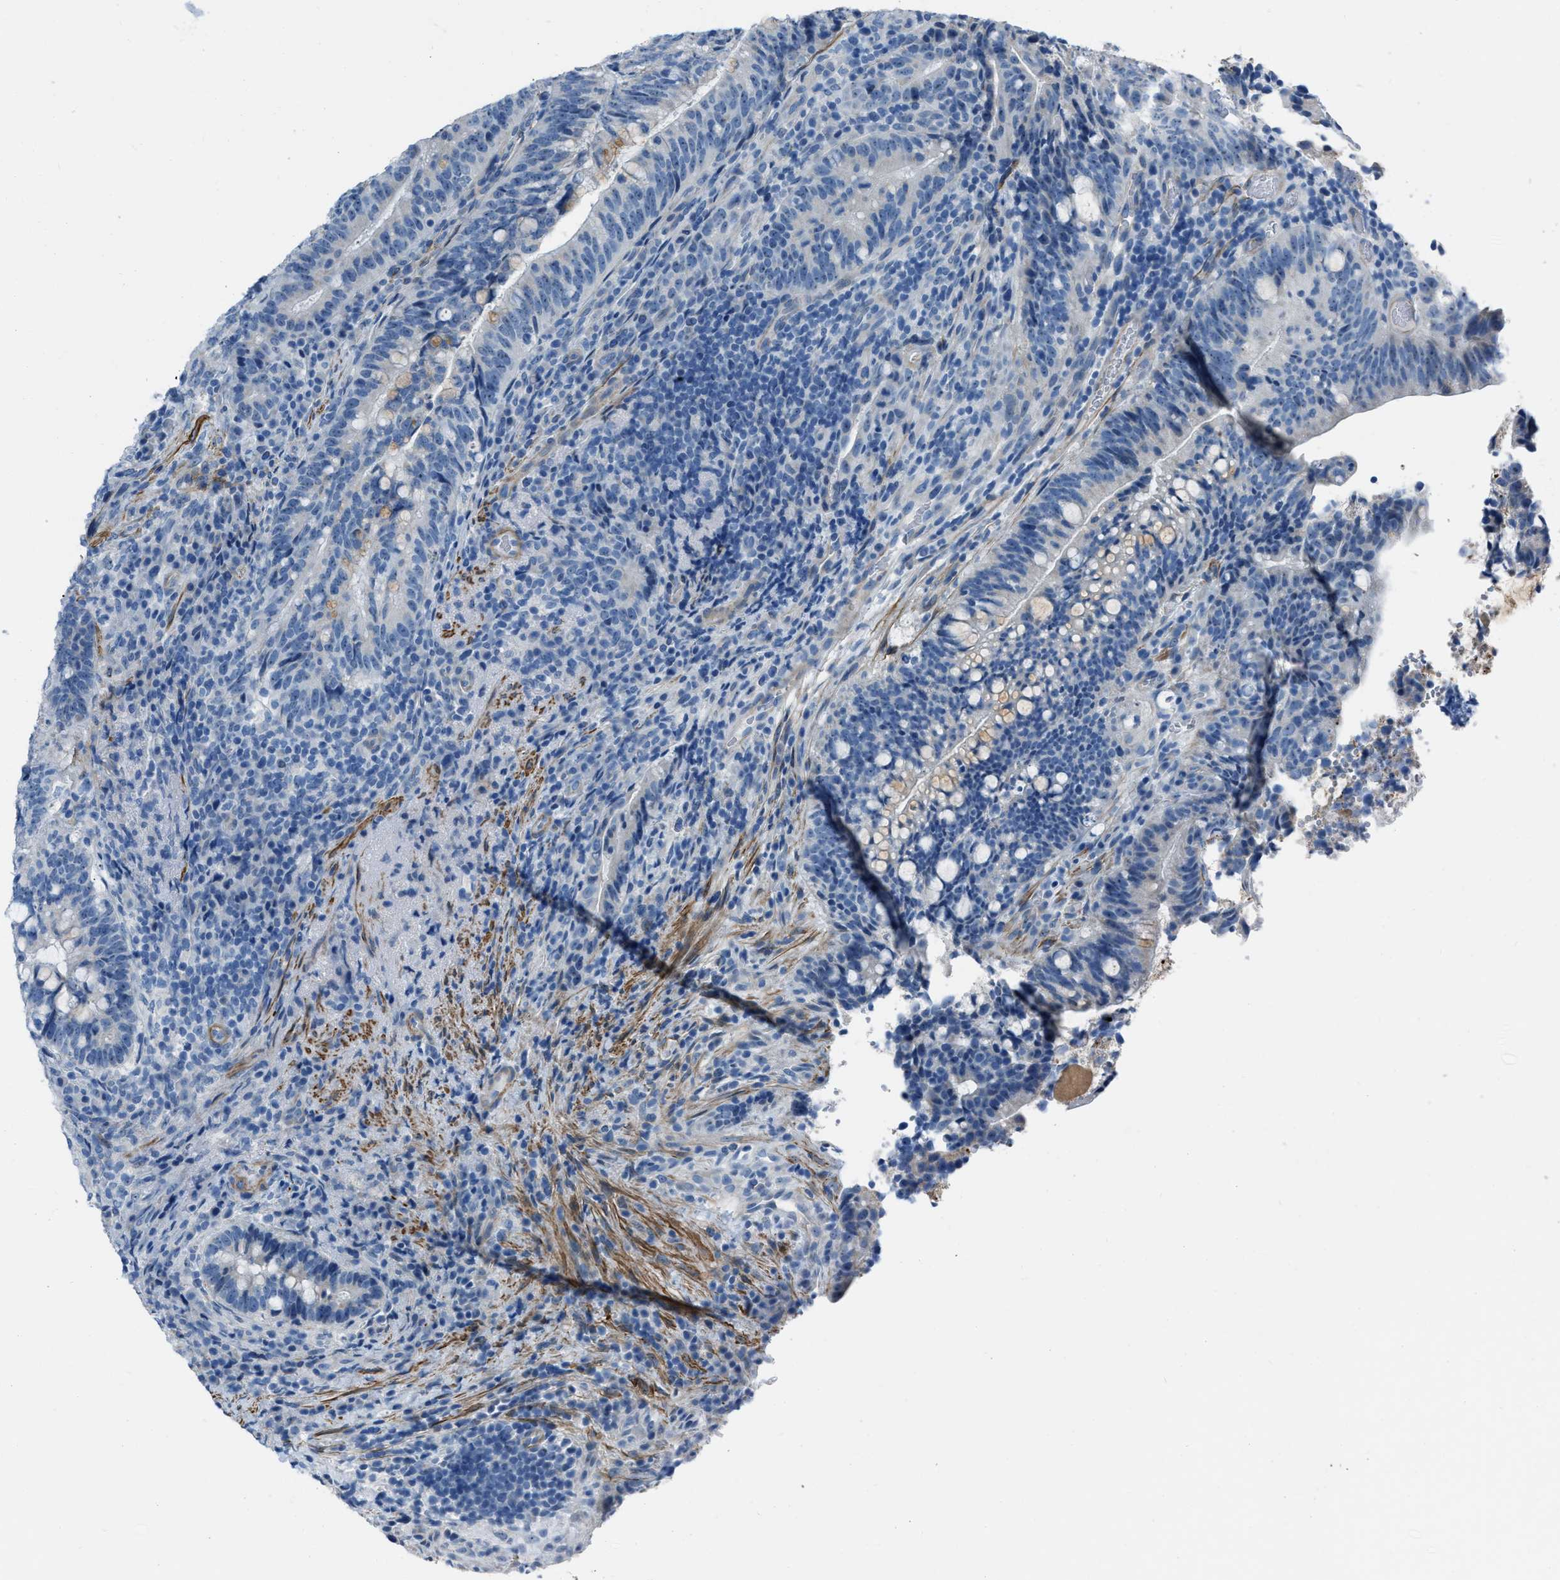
{"staining": {"intensity": "moderate", "quantity": "<25%", "location": "cytoplasmic/membranous"}, "tissue": "colorectal cancer", "cell_type": "Tumor cells", "image_type": "cancer", "snomed": [{"axis": "morphology", "description": "Adenocarcinoma, NOS"}, {"axis": "topography", "description": "Colon"}], "caption": "Tumor cells display moderate cytoplasmic/membranous expression in about <25% of cells in colorectal cancer. Nuclei are stained in blue.", "gene": "SPATC1L", "patient": {"sex": "female", "age": 66}}